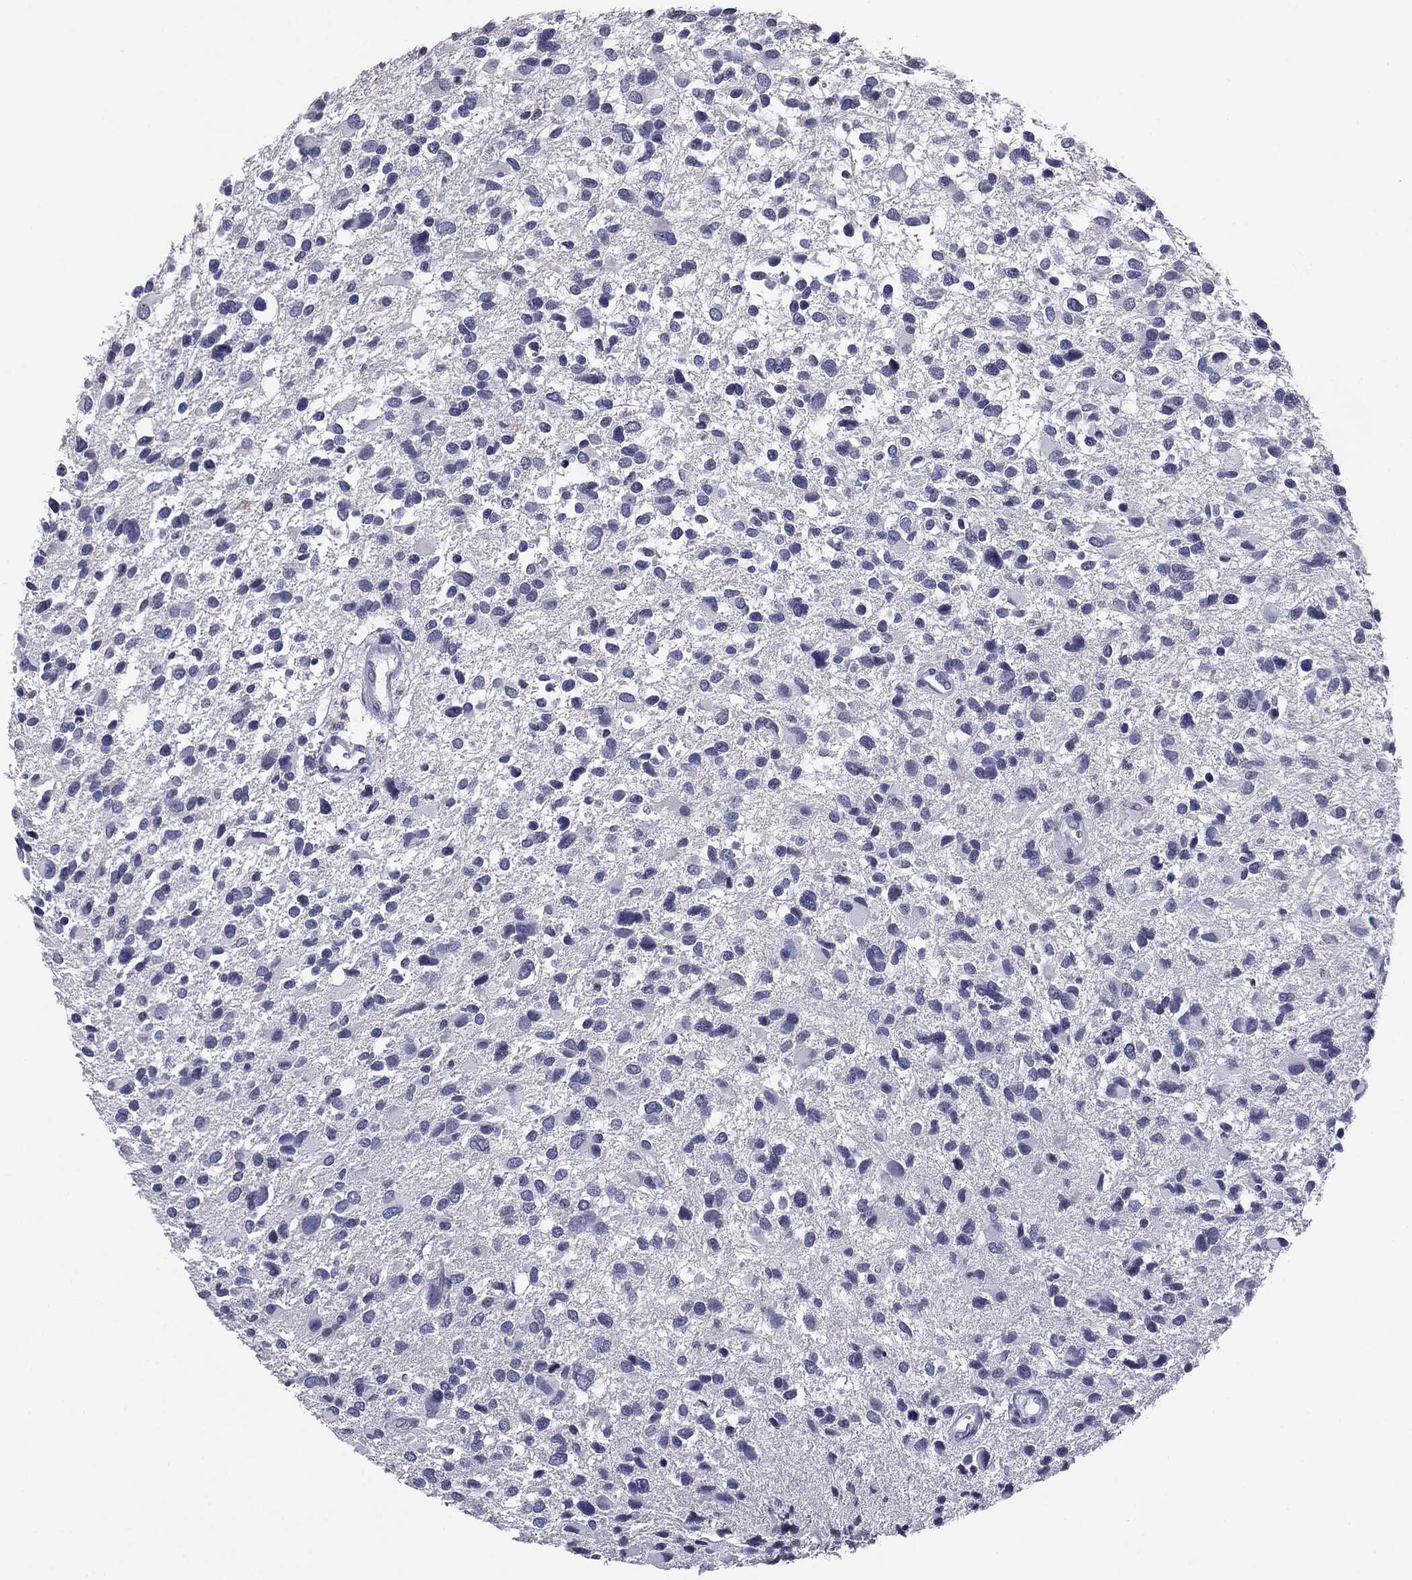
{"staining": {"intensity": "negative", "quantity": "none", "location": "none"}, "tissue": "glioma", "cell_type": "Tumor cells", "image_type": "cancer", "snomed": [{"axis": "morphology", "description": "Glioma, malignant, Low grade"}, {"axis": "topography", "description": "Brain"}], "caption": "DAB immunohistochemical staining of human malignant low-grade glioma exhibits no significant expression in tumor cells.", "gene": "SERPINB4", "patient": {"sex": "female", "age": 32}}